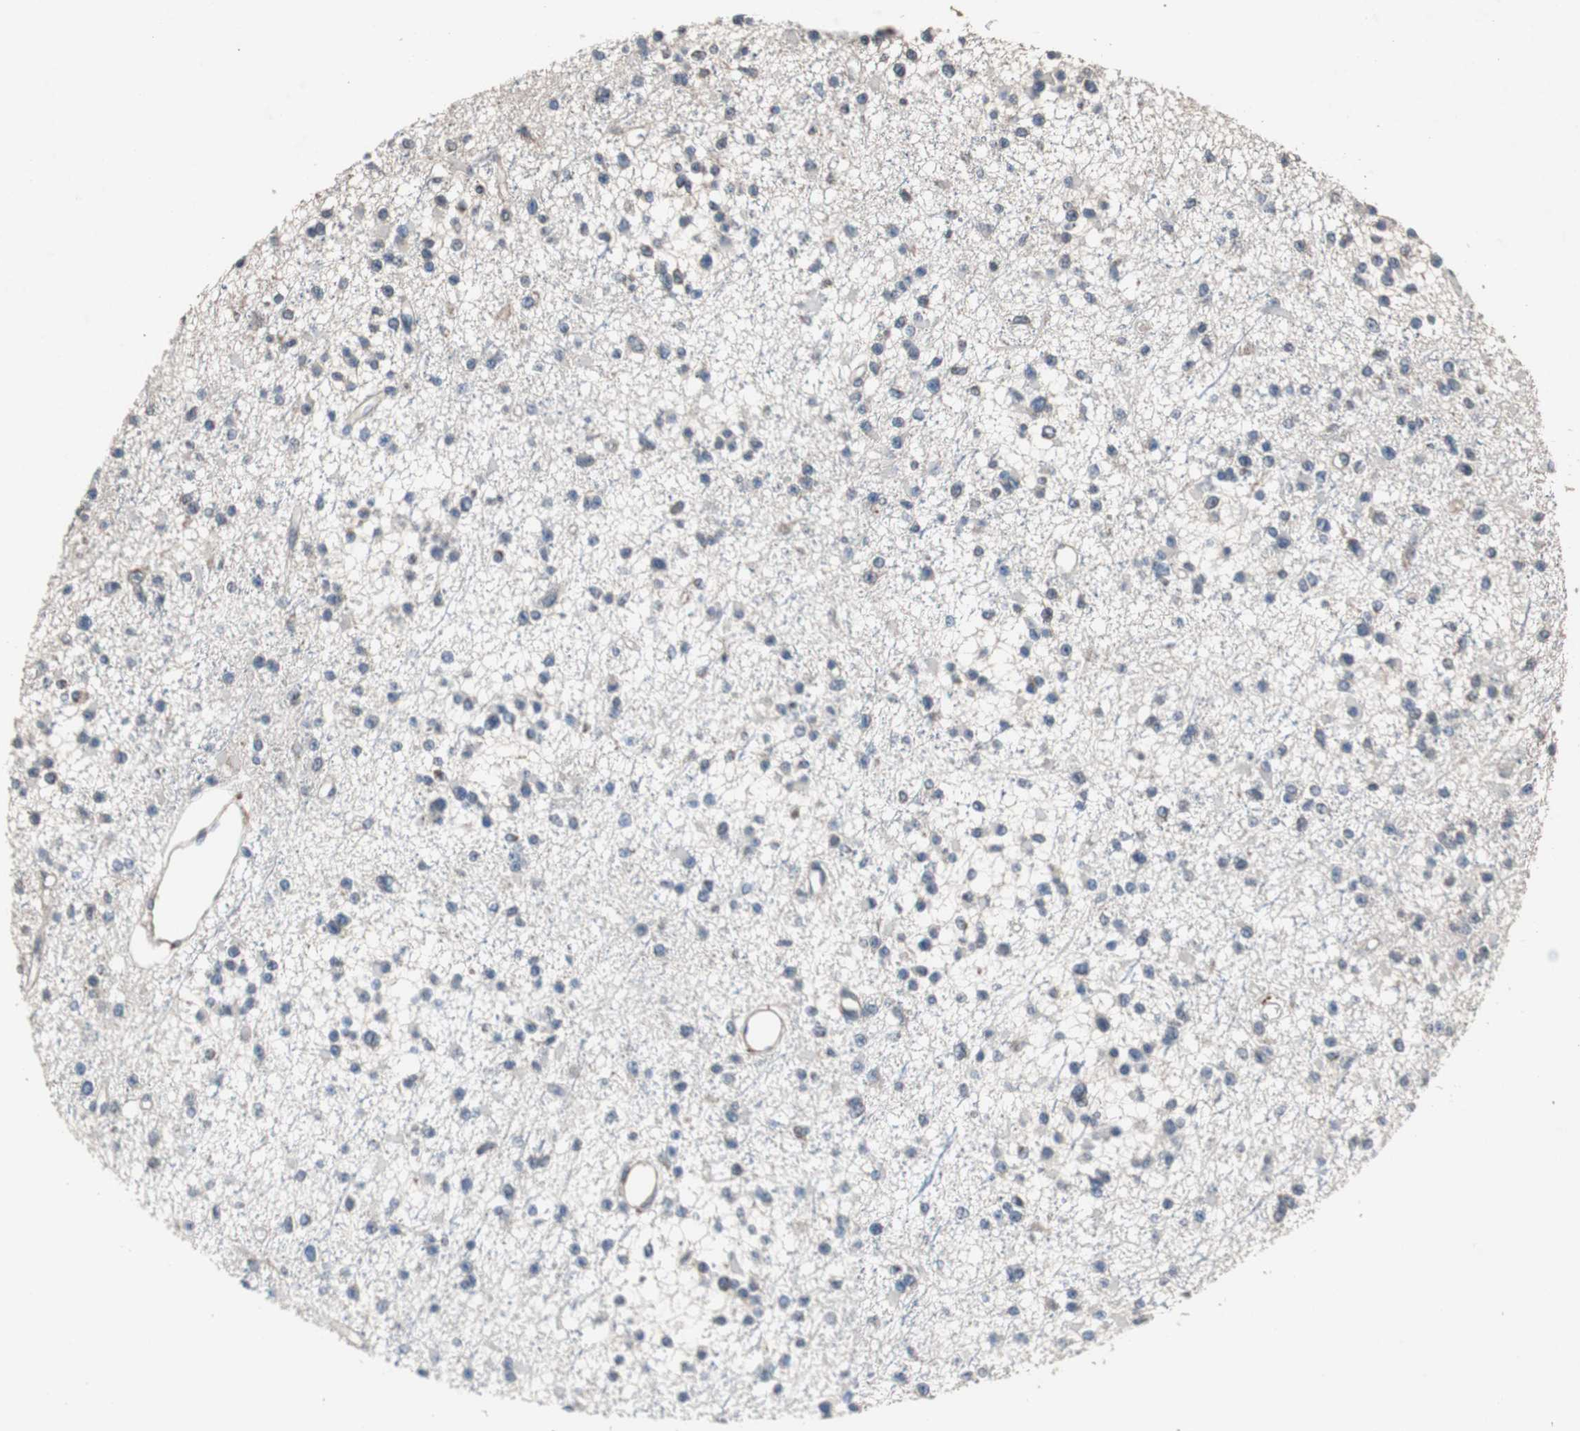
{"staining": {"intensity": "weak", "quantity": "<25%", "location": "cytoplasmic/membranous"}, "tissue": "glioma", "cell_type": "Tumor cells", "image_type": "cancer", "snomed": [{"axis": "morphology", "description": "Glioma, malignant, Low grade"}, {"axis": "topography", "description": "Brain"}], "caption": "This is an immunohistochemistry (IHC) micrograph of human malignant glioma (low-grade). There is no expression in tumor cells.", "gene": "PITRM1", "patient": {"sex": "female", "age": 22}}